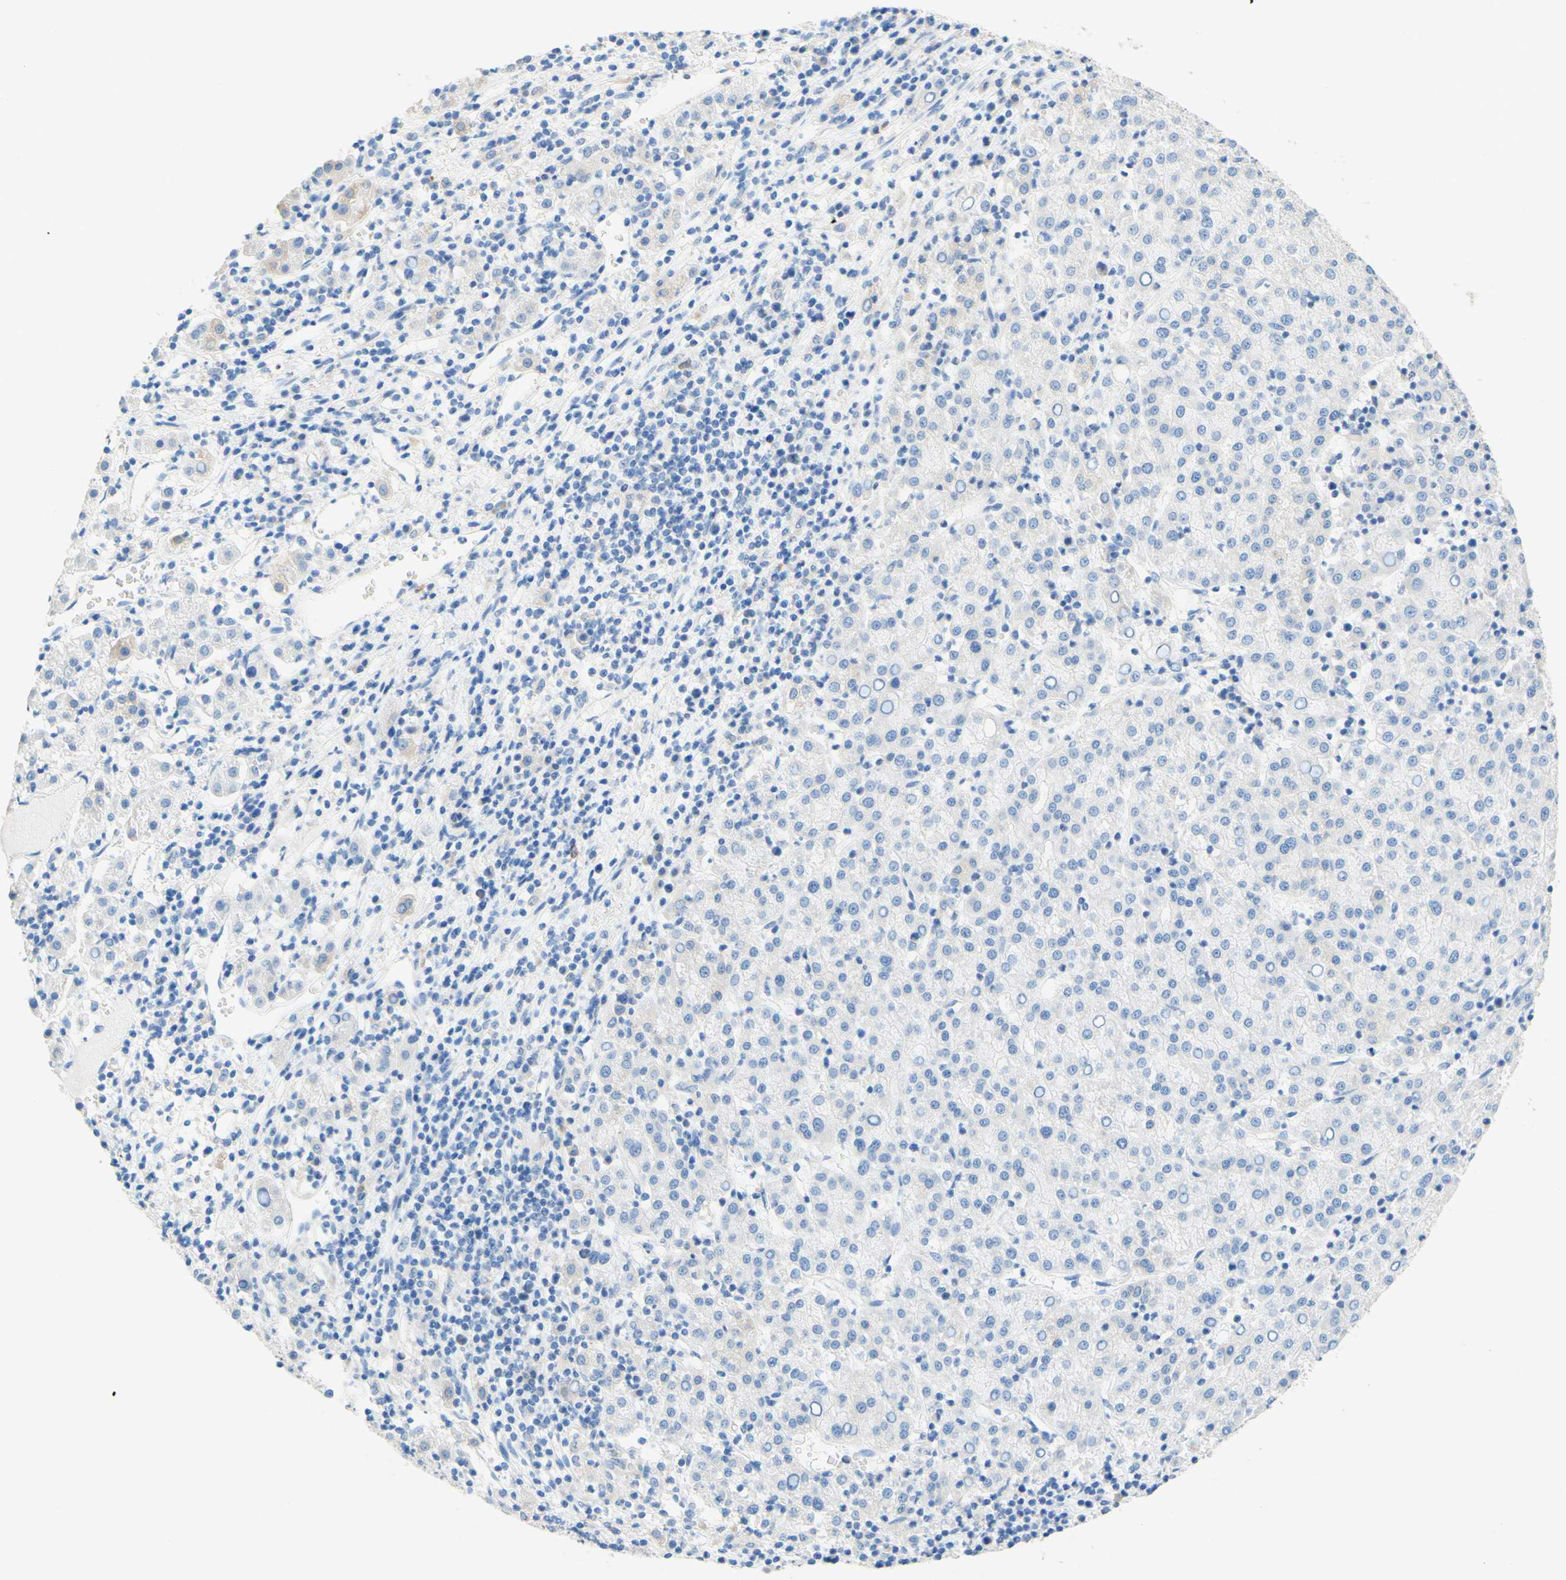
{"staining": {"intensity": "negative", "quantity": "none", "location": "none"}, "tissue": "liver cancer", "cell_type": "Tumor cells", "image_type": "cancer", "snomed": [{"axis": "morphology", "description": "Carcinoma, Hepatocellular, NOS"}, {"axis": "topography", "description": "Liver"}], "caption": "Immunohistochemical staining of human liver cancer reveals no significant expression in tumor cells.", "gene": "SLC46A1", "patient": {"sex": "female", "age": 58}}